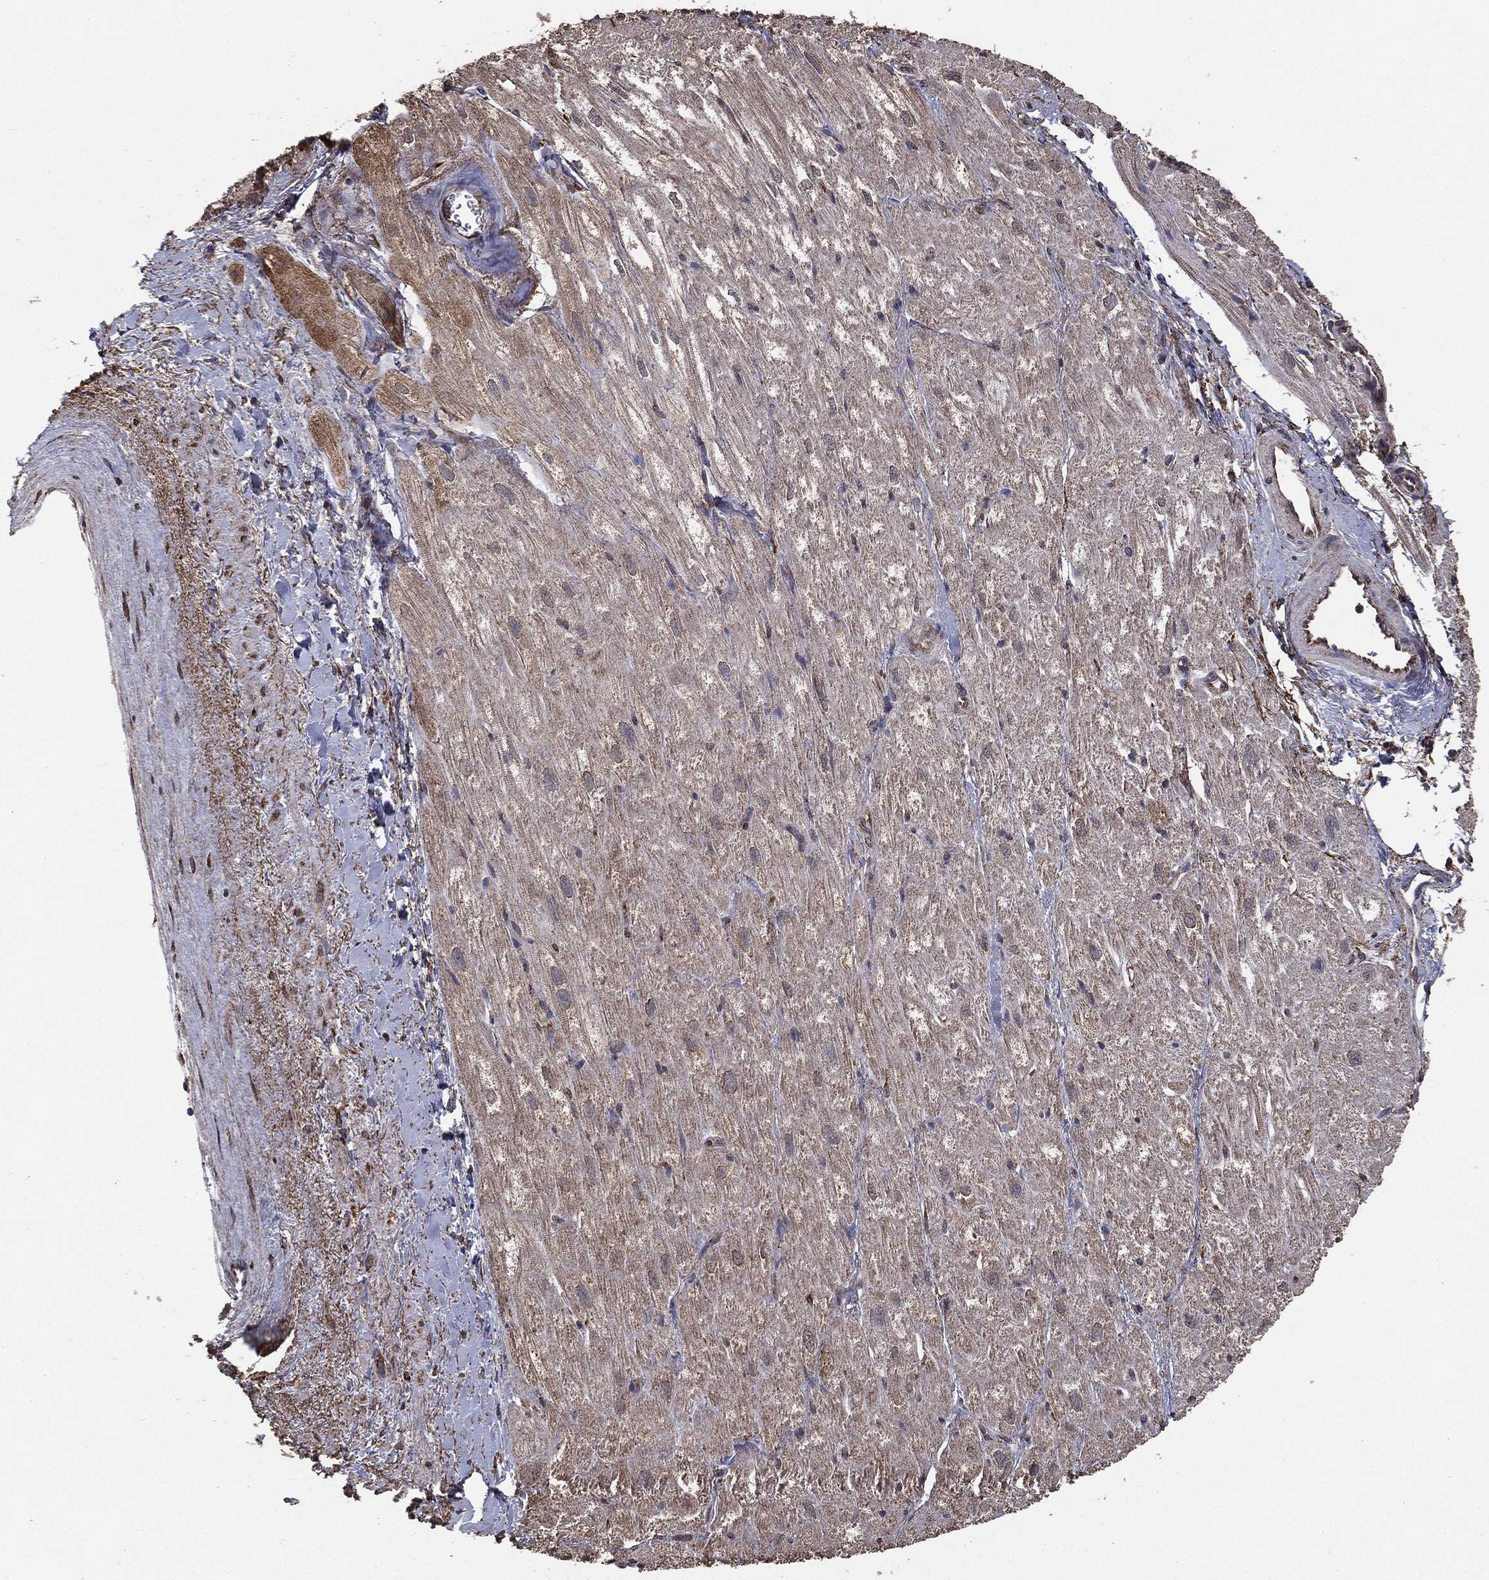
{"staining": {"intensity": "negative", "quantity": "none", "location": "none"}, "tissue": "heart muscle", "cell_type": "Cardiomyocytes", "image_type": "normal", "snomed": [{"axis": "morphology", "description": "Normal tissue, NOS"}, {"axis": "topography", "description": "Heart"}], "caption": "Cardiomyocytes show no significant expression in benign heart muscle.", "gene": "MTOR", "patient": {"sex": "male", "age": 62}}